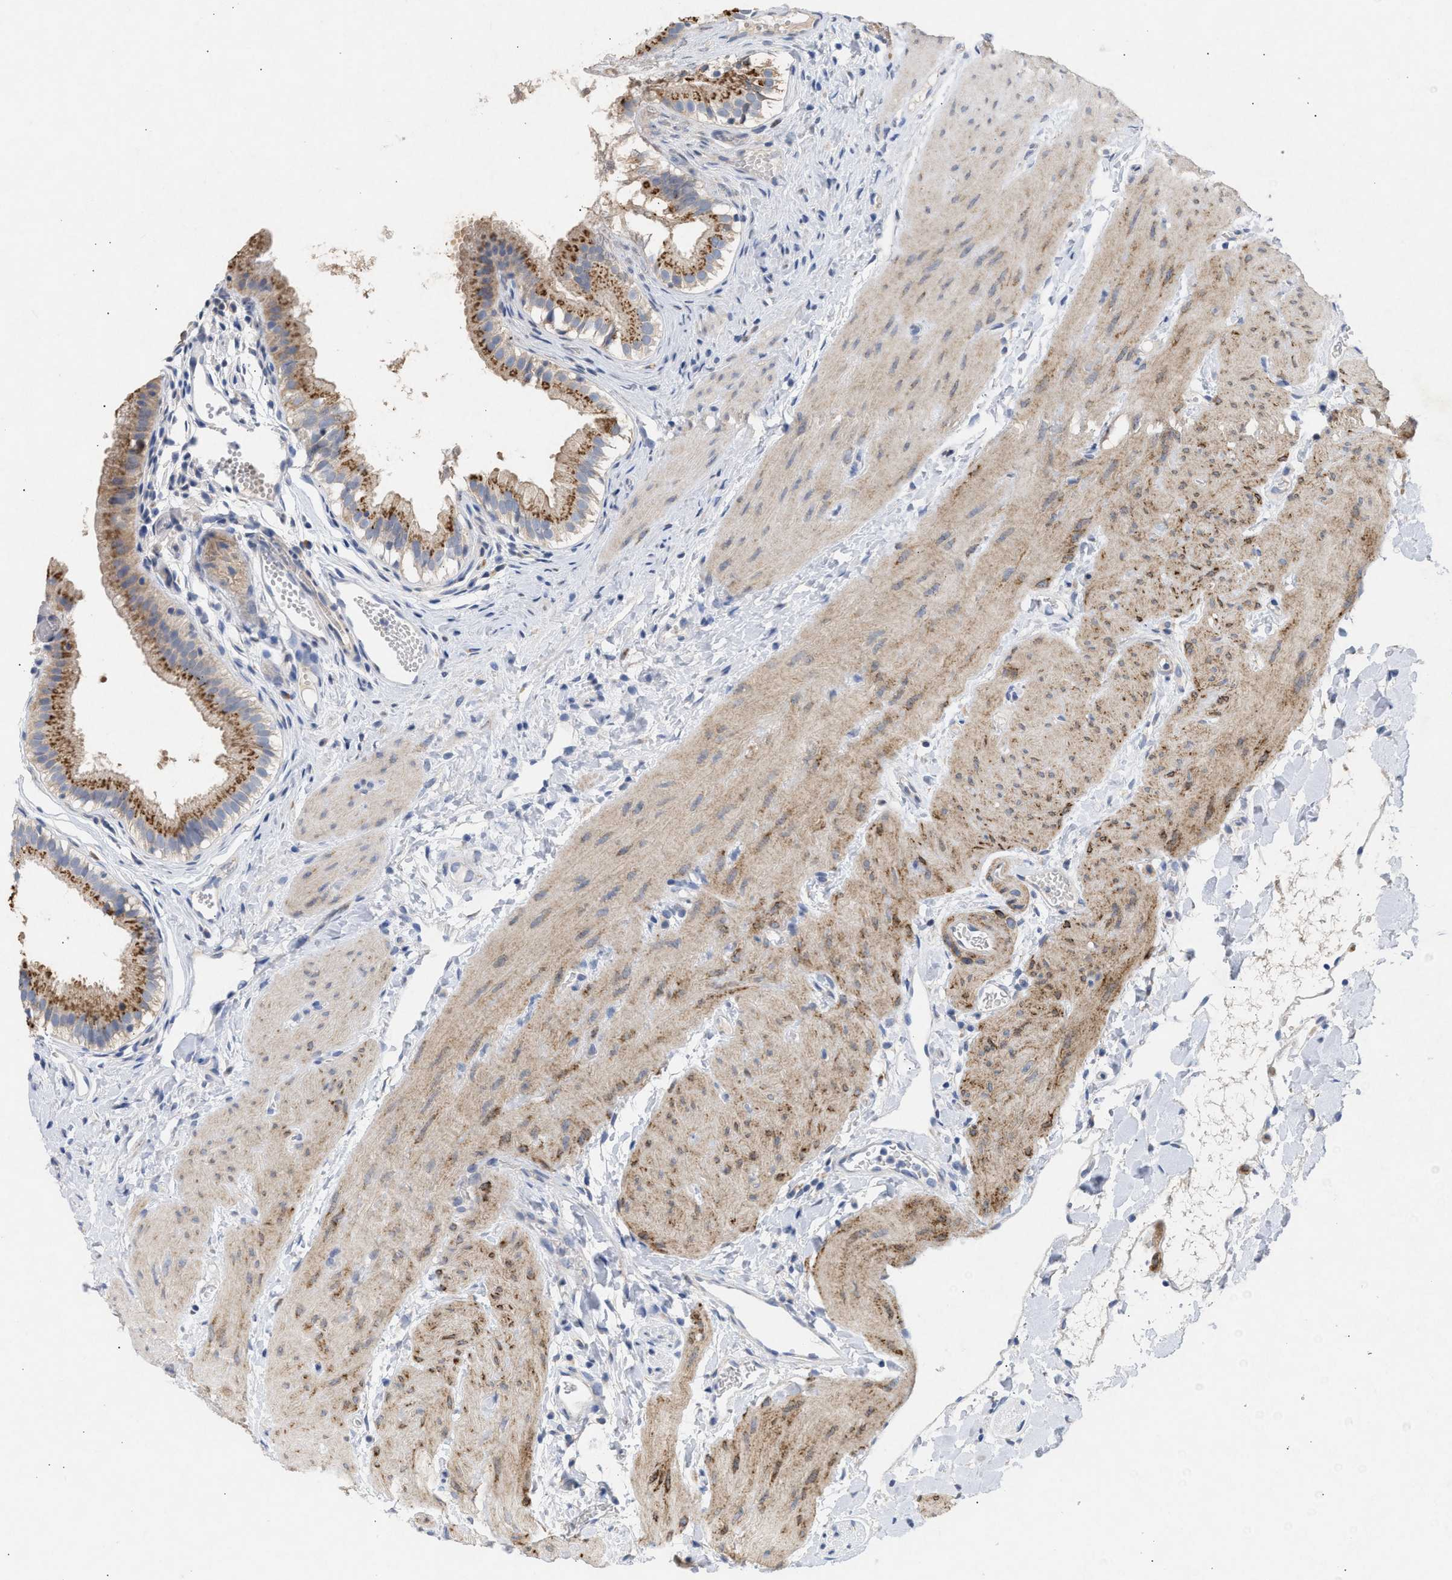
{"staining": {"intensity": "moderate", "quantity": ">75%", "location": "cytoplasmic/membranous"}, "tissue": "gallbladder", "cell_type": "Glandular cells", "image_type": "normal", "snomed": [{"axis": "morphology", "description": "Normal tissue, NOS"}, {"axis": "topography", "description": "Gallbladder"}], "caption": "A high-resolution histopathology image shows immunohistochemistry (IHC) staining of unremarkable gallbladder, which exhibits moderate cytoplasmic/membranous expression in approximately >75% of glandular cells.", "gene": "SELENOM", "patient": {"sex": "female", "age": 26}}